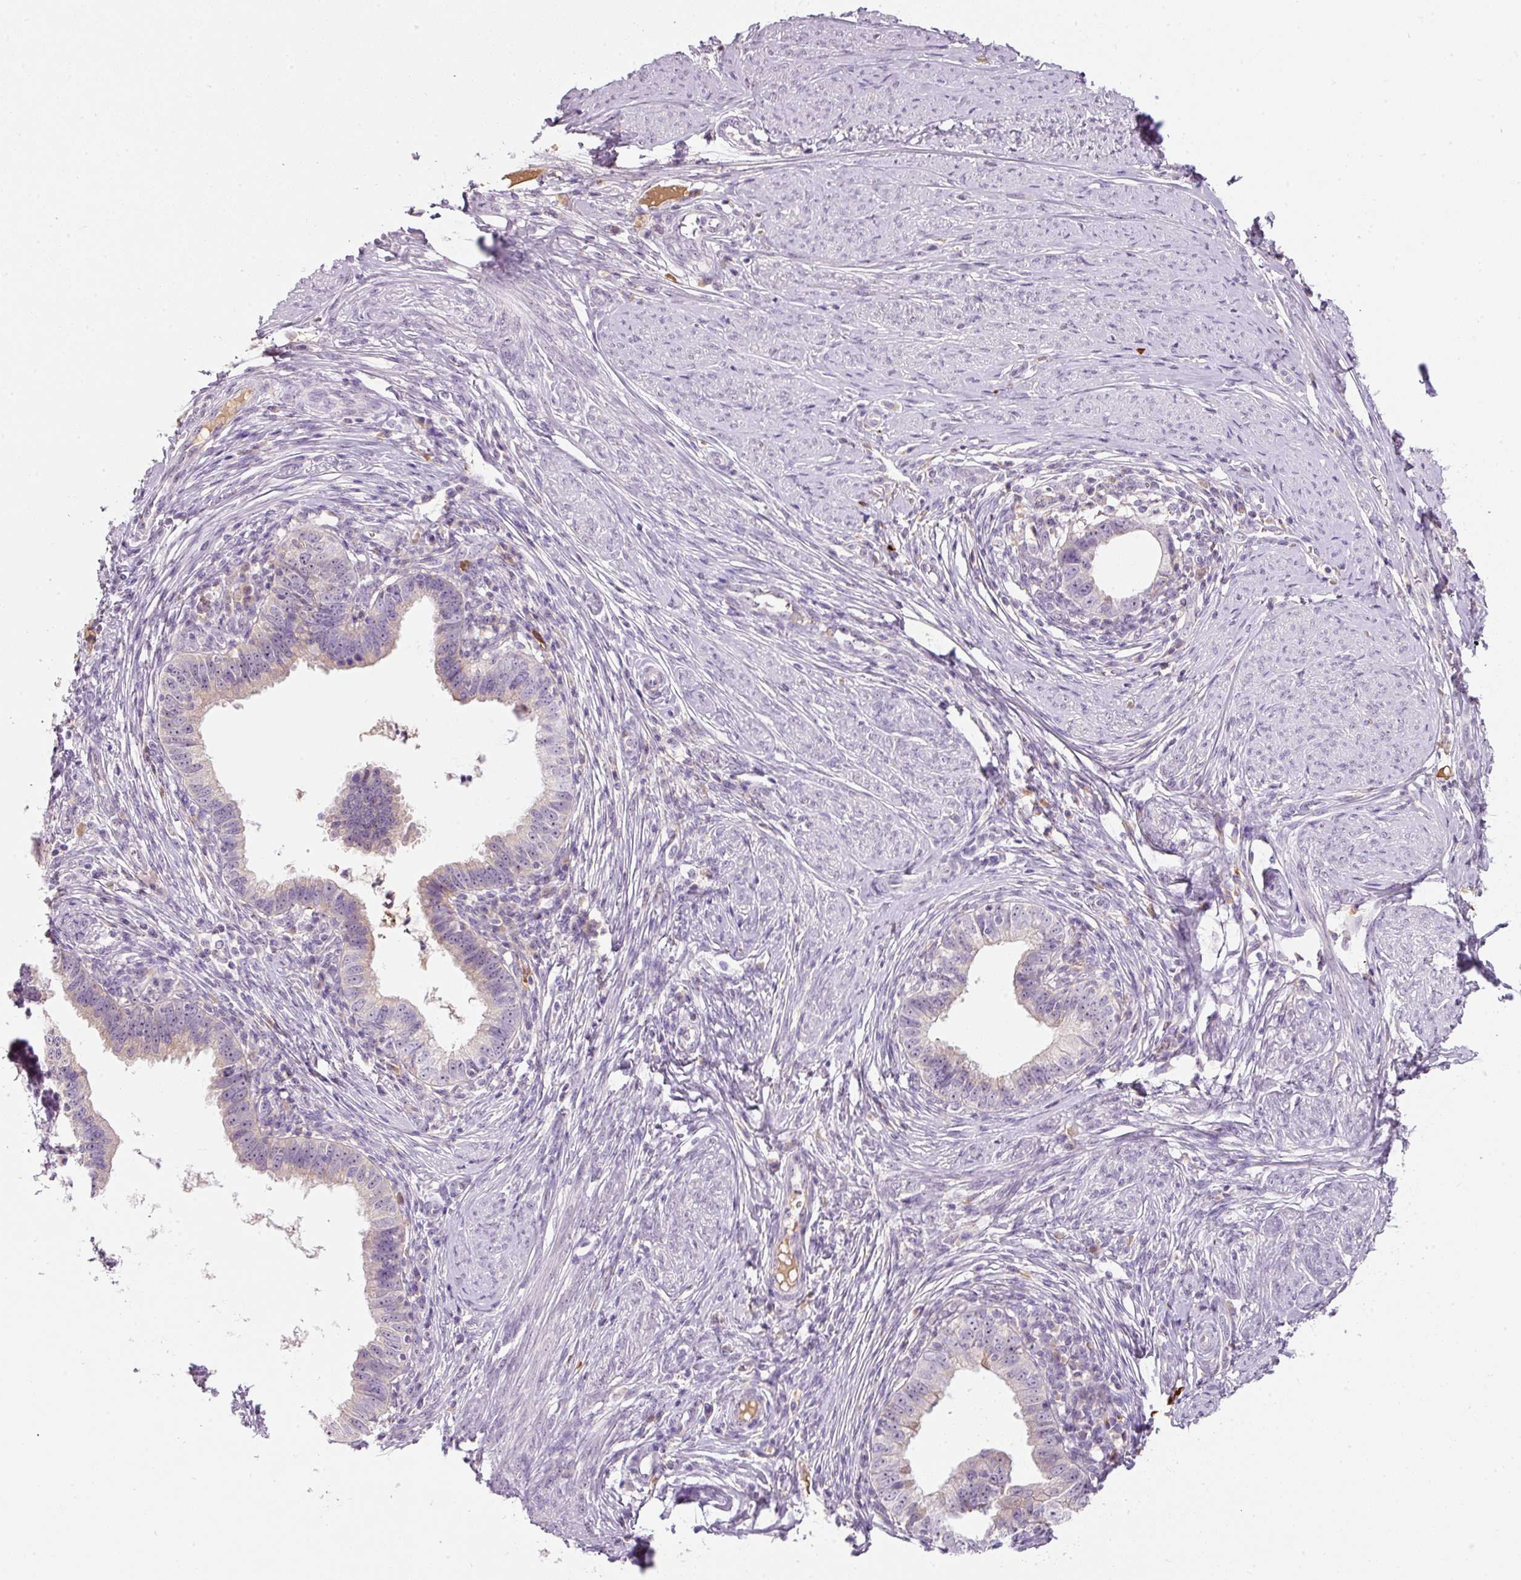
{"staining": {"intensity": "negative", "quantity": "none", "location": "none"}, "tissue": "cervical cancer", "cell_type": "Tumor cells", "image_type": "cancer", "snomed": [{"axis": "morphology", "description": "Adenocarcinoma, NOS"}, {"axis": "topography", "description": "Cervix"}], "caption": "Immunohistochemical staining of cervical adenocarcinoma displays no significant expression in tumor cells. (DAB (3,3'-diaminobenzidine) IHC visualized using brightfield microscopy, high magnification).", "gene": "TMEM37", "patient": {"sex": "female", "age": 36}}